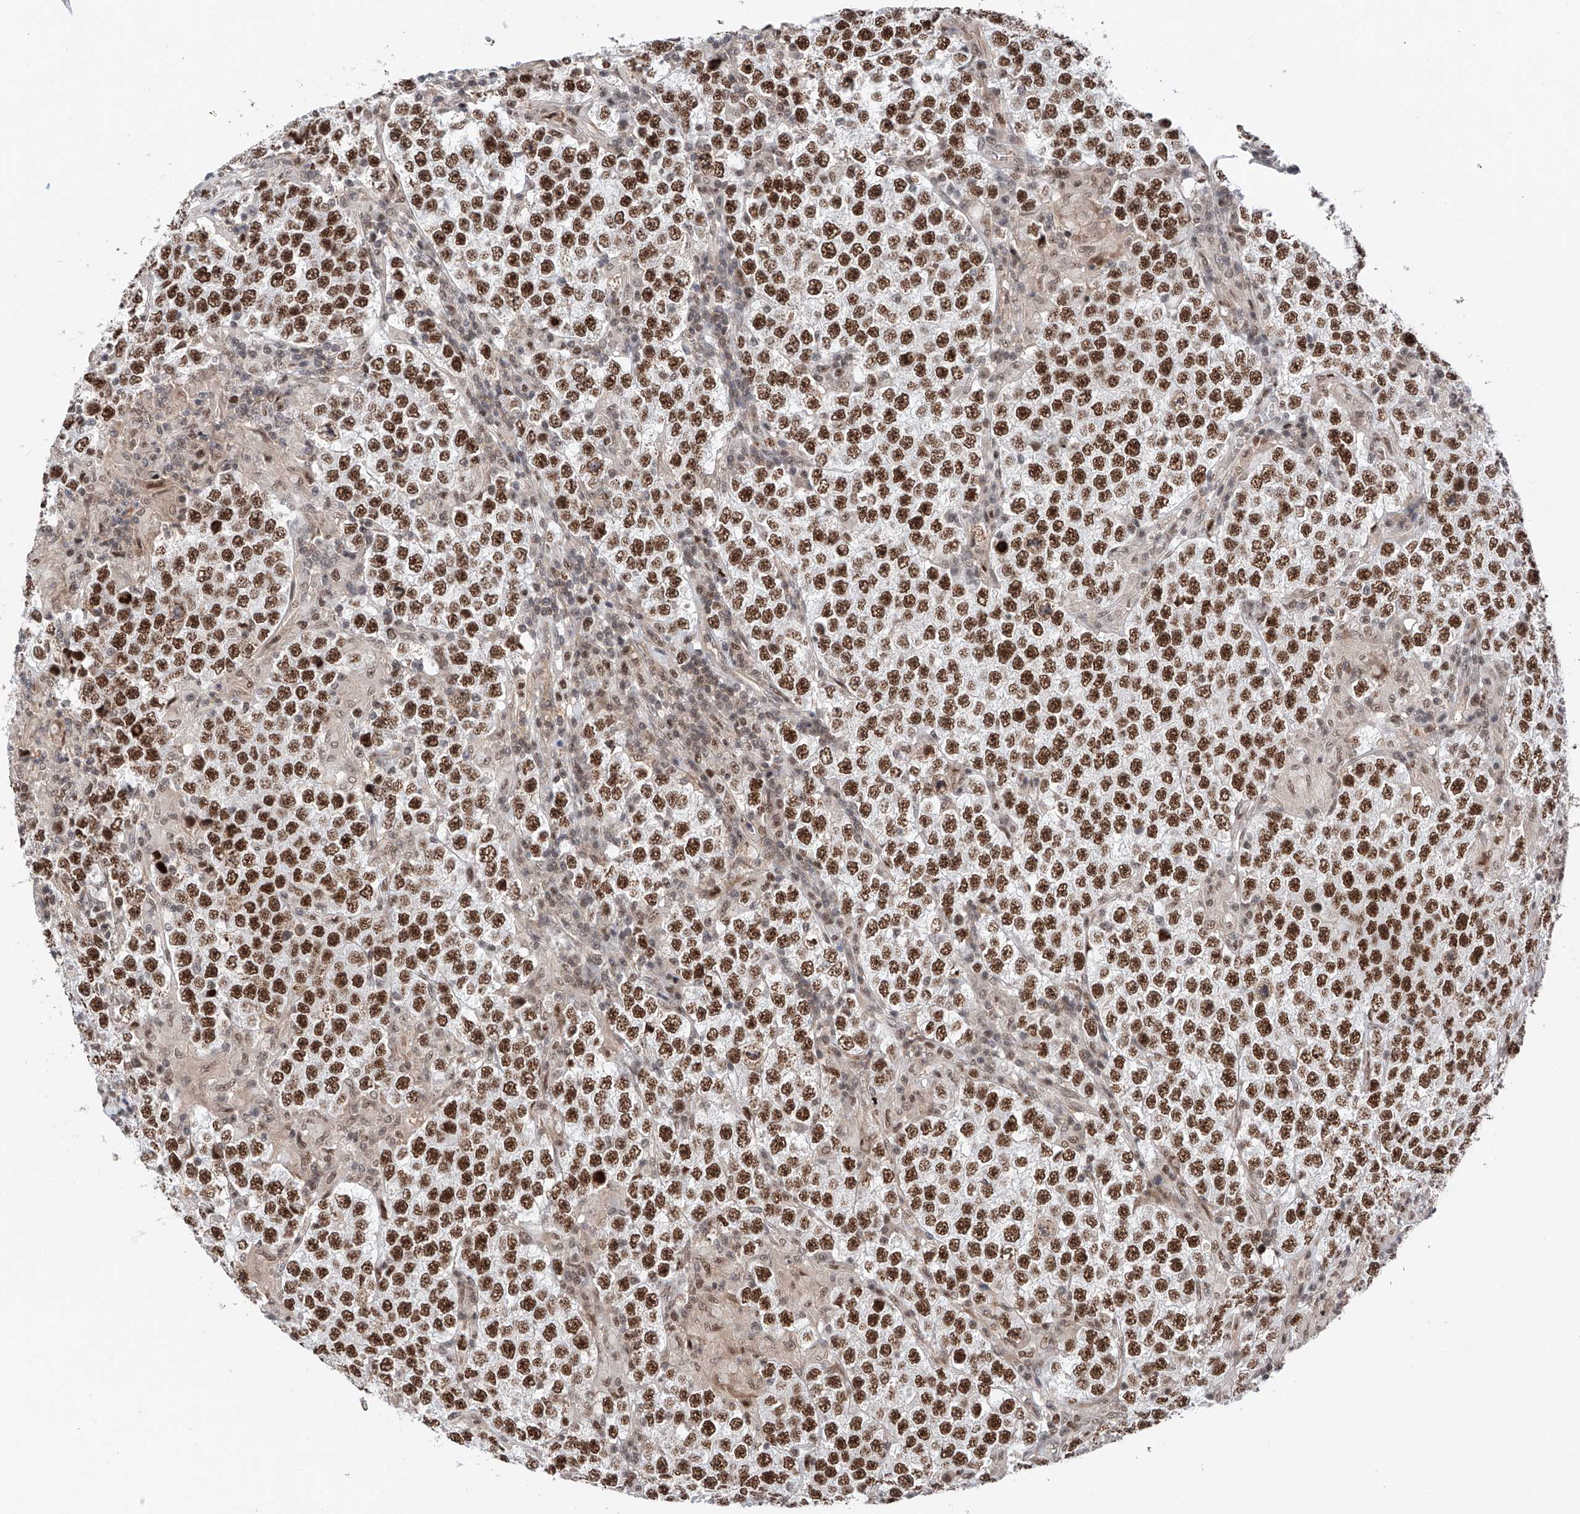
{"staining": {"intensity": "strong", "quantity": ">75%", "location": "nuclear"}, "tissue": "testis cancer", "cell_type": "Tumor cells", "image_type": "cancer", "snomed": [{"axis": "morphology", "description": "Normal tissue, NOS"}, {"axis": "morphology", "description": "Urothelial carcinoma, High grade"}, {"axis": "morphology", "description": "Seminoma, NOS"}, {"axis": "morphology", "description": "Carcinoma, Embryonal, NOS"}, {"axis": "topography", "description": "Urinary bladder"}, {"axis": "topography", "description": "Testis"}], "caption": "The immunohistochemical stain shows strong nuclear expression in tumor cells of testis seminoma tissue. Using DAB (3,3'-diaminobenzidine) (brown) and hematoxylin (blue) stains, captured at high magnification using brightfield microscopy.", "gene": "SNRNP200", "patient": {"sex": "male", "age": 41}}